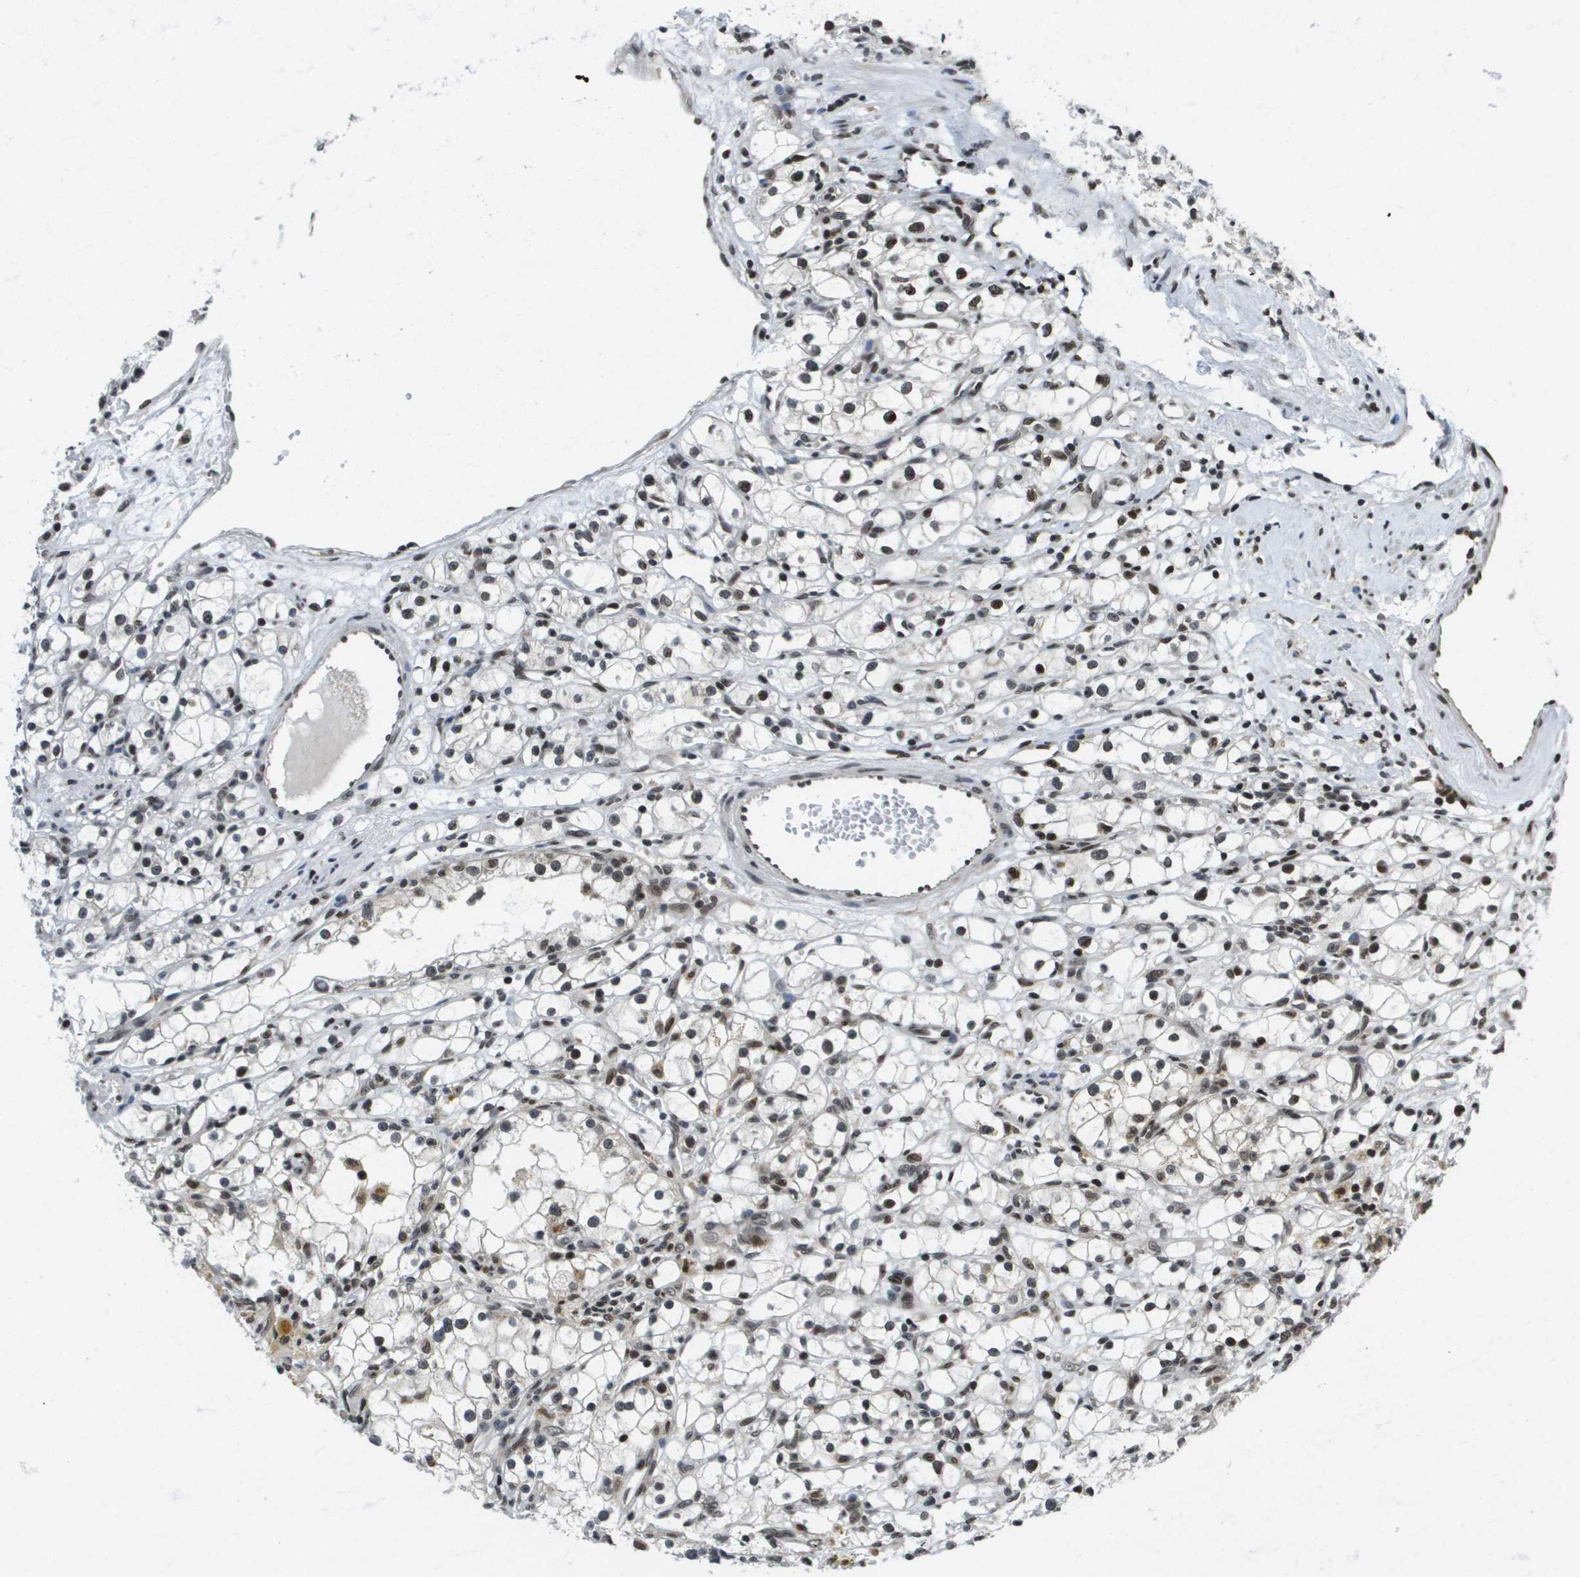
{"staining": {"intensity": "moderate", "quantity": ">75%", "location": "nuclear"}, "tissue": "renal cancer", "cell_type": "Tumor cells", "image_type": "cancer", "snomed": [{"axis": "morphology", "description": "Adenocarcinoma, NOS"}, {"axis": "topography", "description": "Kidney"}], "caption": "Renal adenocarcinoma tissue shows moderate nuclear positivity in approximately >75% of tumor cells (DAB (3,3'-diaminobenzidine) = brown stain, brightfield microscopy at high magnification).", "gene": "RECQL4", "patient": {"sex": "male", "age": 56}}